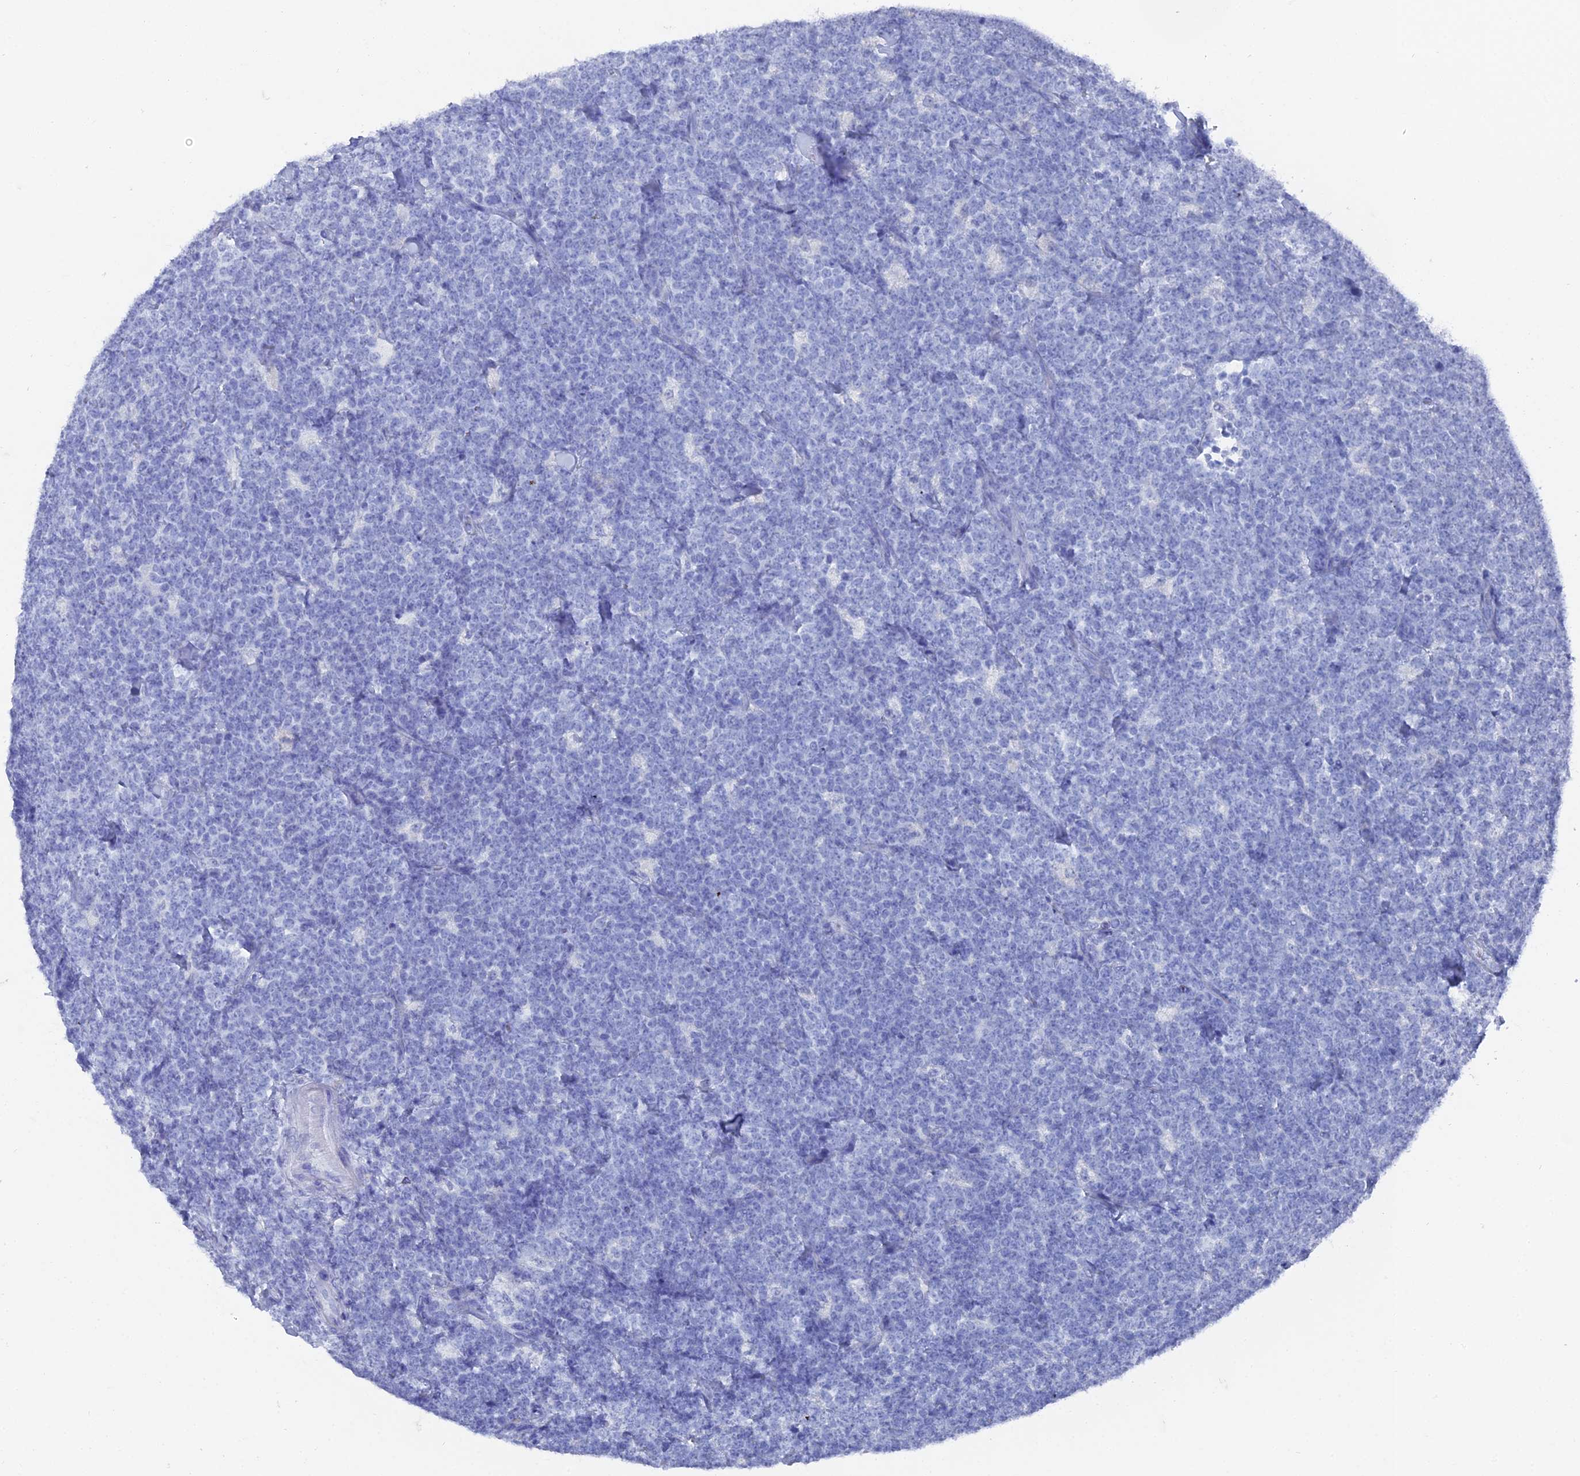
{"staining": {"intensity": "negative", "quantity": "none", "location": "none"}, "tissue": "lymphoma", "cell_type": "Tumor cells", "image_type": "cancer", "snomed": [{"axis": "morphology", "description": "Malignant lymphoma, non-Hodgkin's type, High grade"}, {"axis": "topography", "description": "Small intestine"}], "caption": "A micrograph of human lymphoma is negative for staining in tumor cells.", "gene": "ENPP3", "patient": {"sex": "male", "age": 8}}